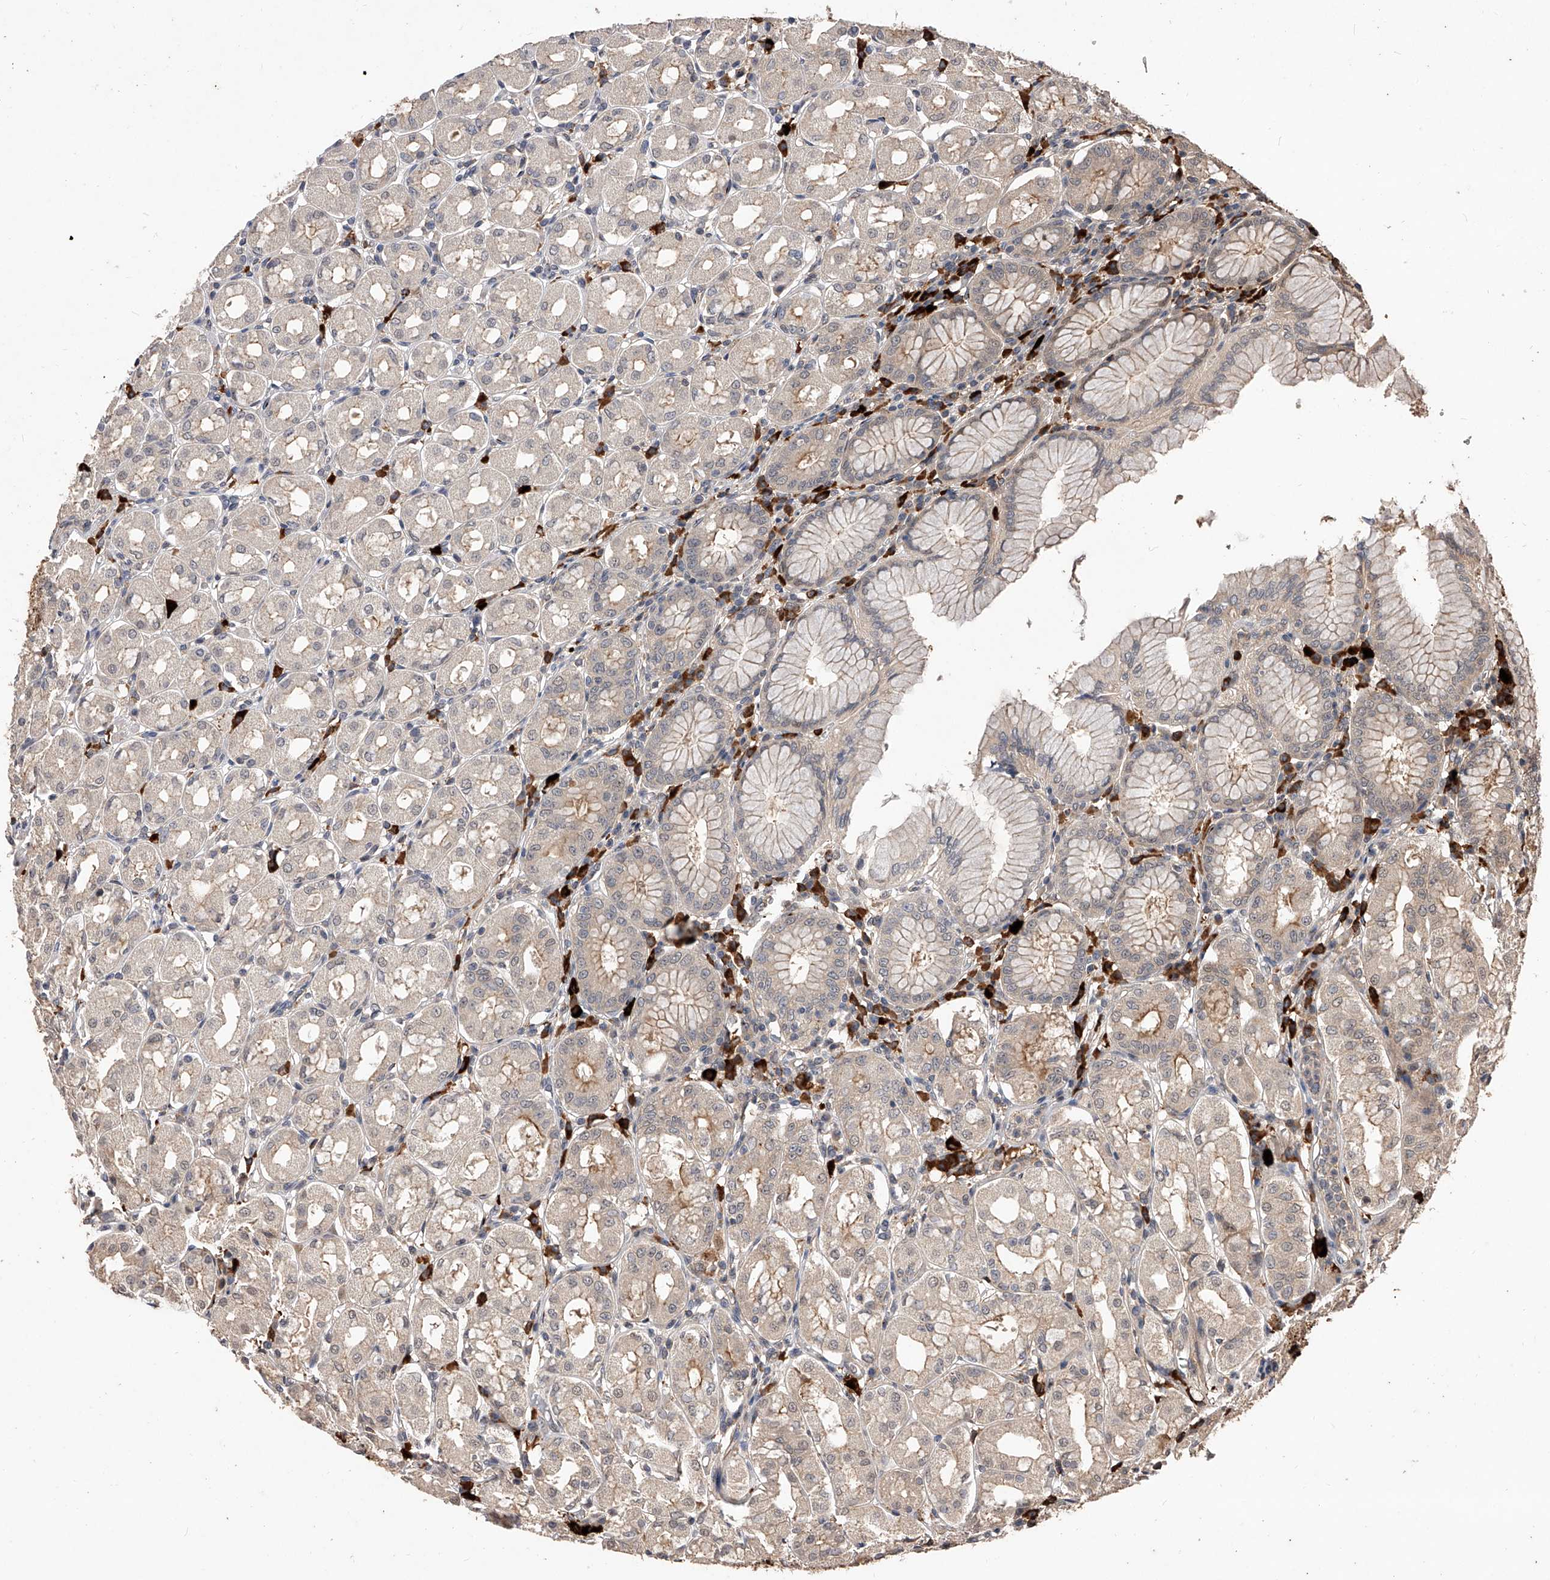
{"staining": {"intensity": "moderate", "quantity": "<25%", "location": "cytoplasmic/membranous"}, "tissue": "stomach", "cell_type": "Glandular cells", "image_type": "normal", "snomed": [{"axis": "morphology", "description": "Normal tissue, NOS"}, {"axis": "topography", "description": "Stomach"}, {"axis": "topography", "description": "Stomach, lower"}], "caption": "A high-resolution photomicrograph shows IHC staining of unremarkable stomach, which exhibits moderate cytoplasmic/membranous positivity in approximately <25% of glandular cells. (IHC, brightfield microscopy, high magnification).", "gene": "CFAP410", "patient": {"sex": "female", "age": 56}}